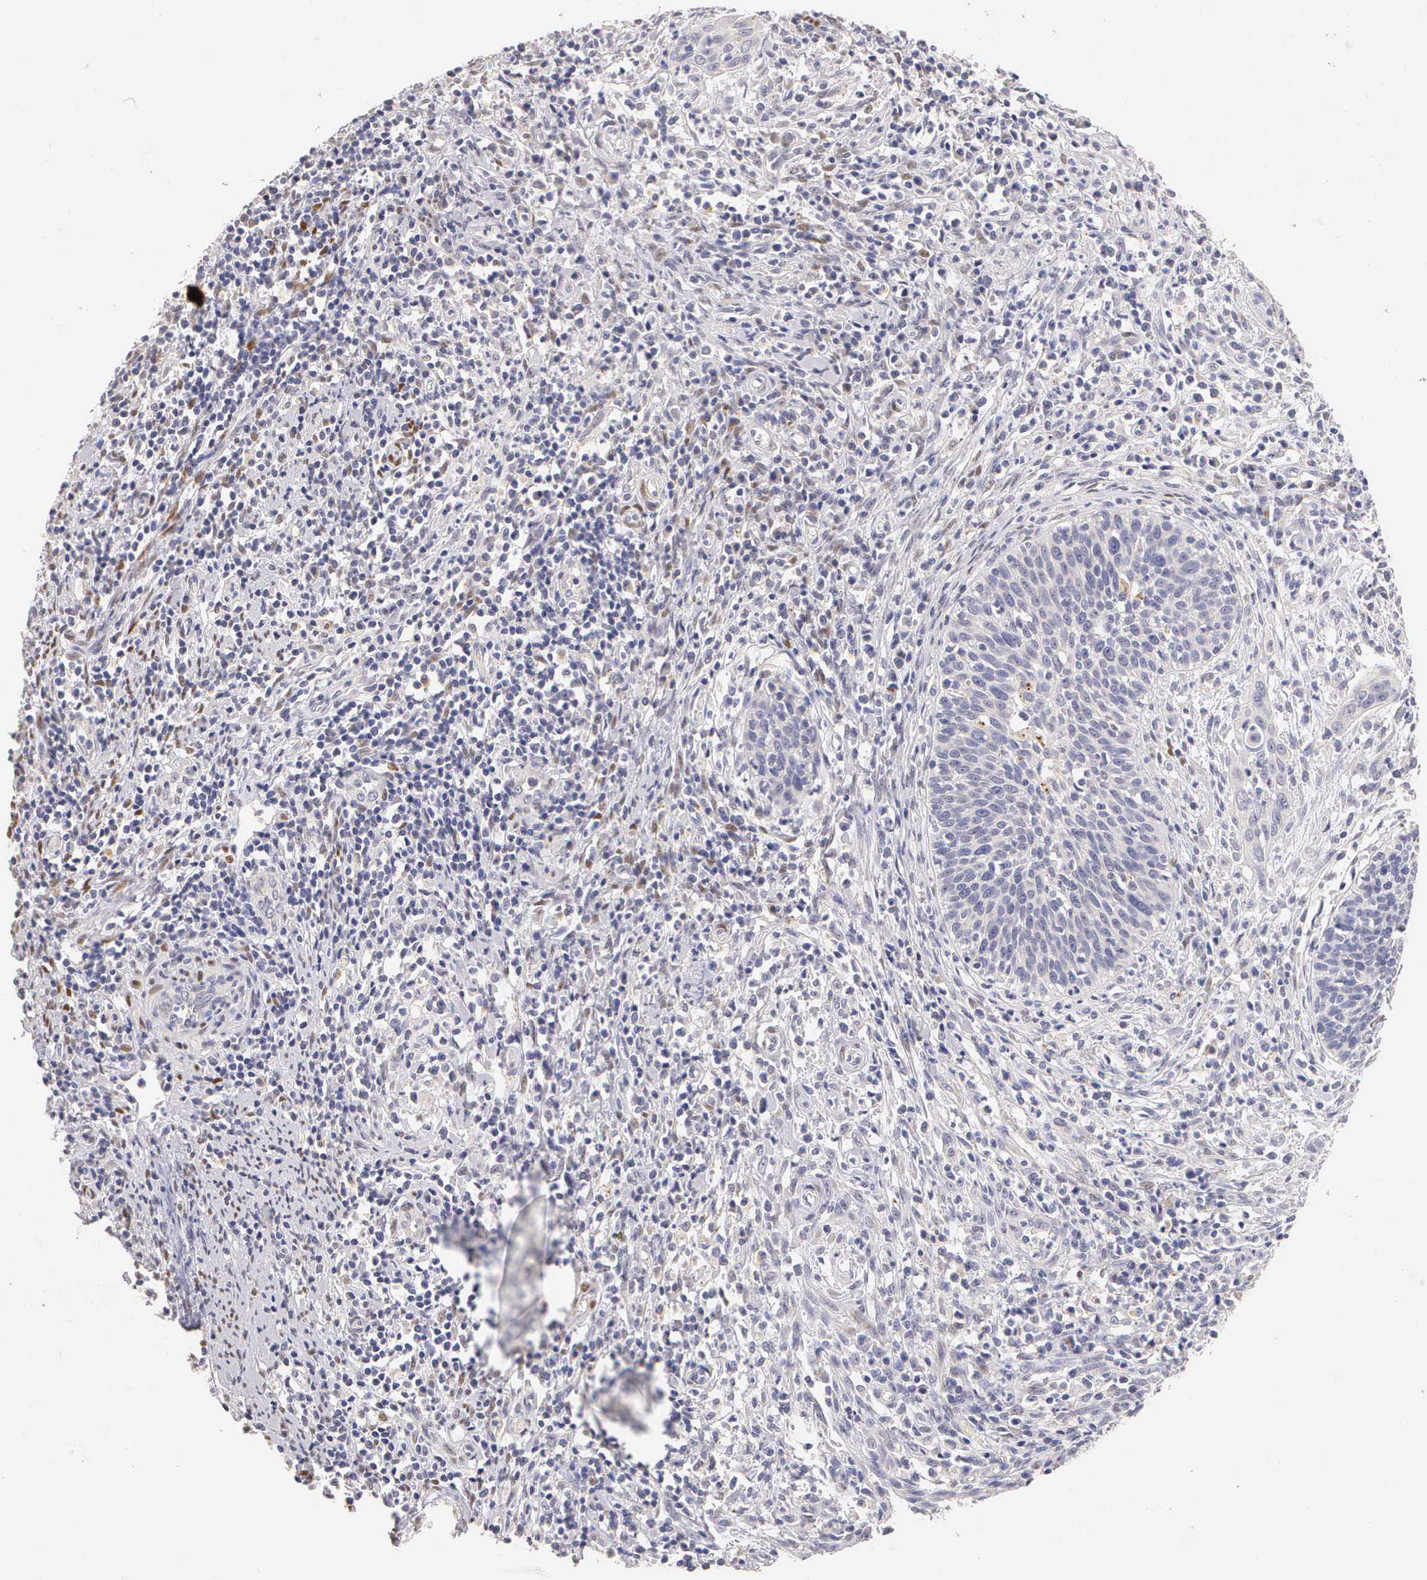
{"staining": {"intensity": "negative", "quantity": "none", "location": "none"}, "tissue": "cervical cancer", "cell_type": "Tumor cells", "image_type": "cancer", "snomed": [{"axis": "morphology", "description": "Squamous cell carcinoma, NOS"}, {"axis": "topography", "description": "Cervix"}], "caption": "Tumor cells are negative for protein expression in human cervical cancer.", "gene": "ESR1", "patient": {"sex": "female", "age": 41}}